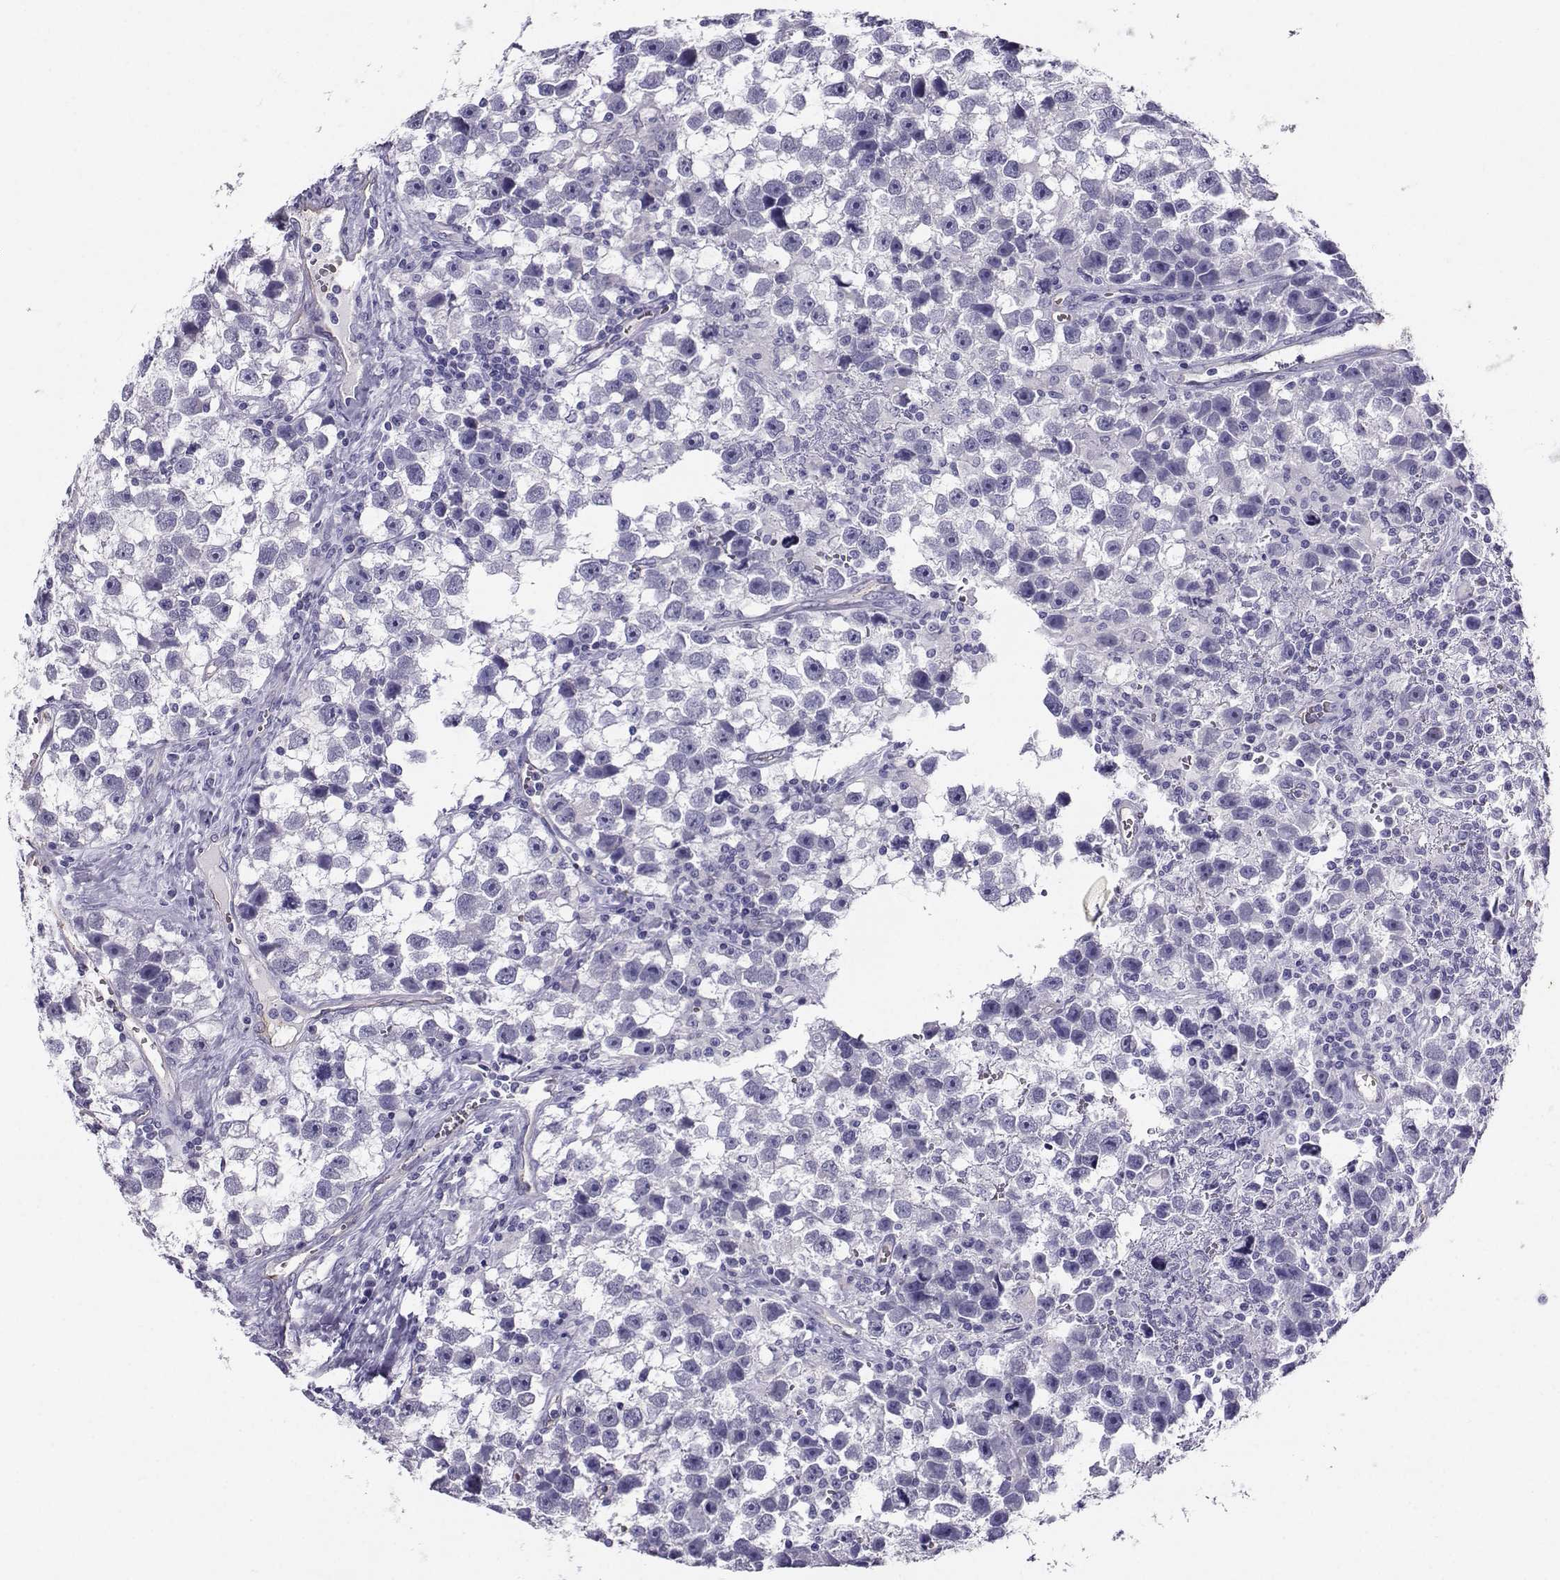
{"staining": {"intensity": "negative", "quantity": "none", "location": "none"}, "tissue": "testis cancer", "cell_type": "Tumor cells", "image_type": "cancer", "snomed": [{"axis": "morphology", "description": "Seminoma, NOS"}, {"axis": "topography", "description": "Testis"}], "caption": "Immunohistochemistry (IHC) histopathology image of neoplastic tissue: human testis cancer stained with DAB demonstrates no significant protein positivity in tumor cells. (Brightfield microscopy of DAB immunohistochemistry (IHC) at high magnification).", "gene": "CLUL1", "patient": {"sex": "male", "age": 43}}